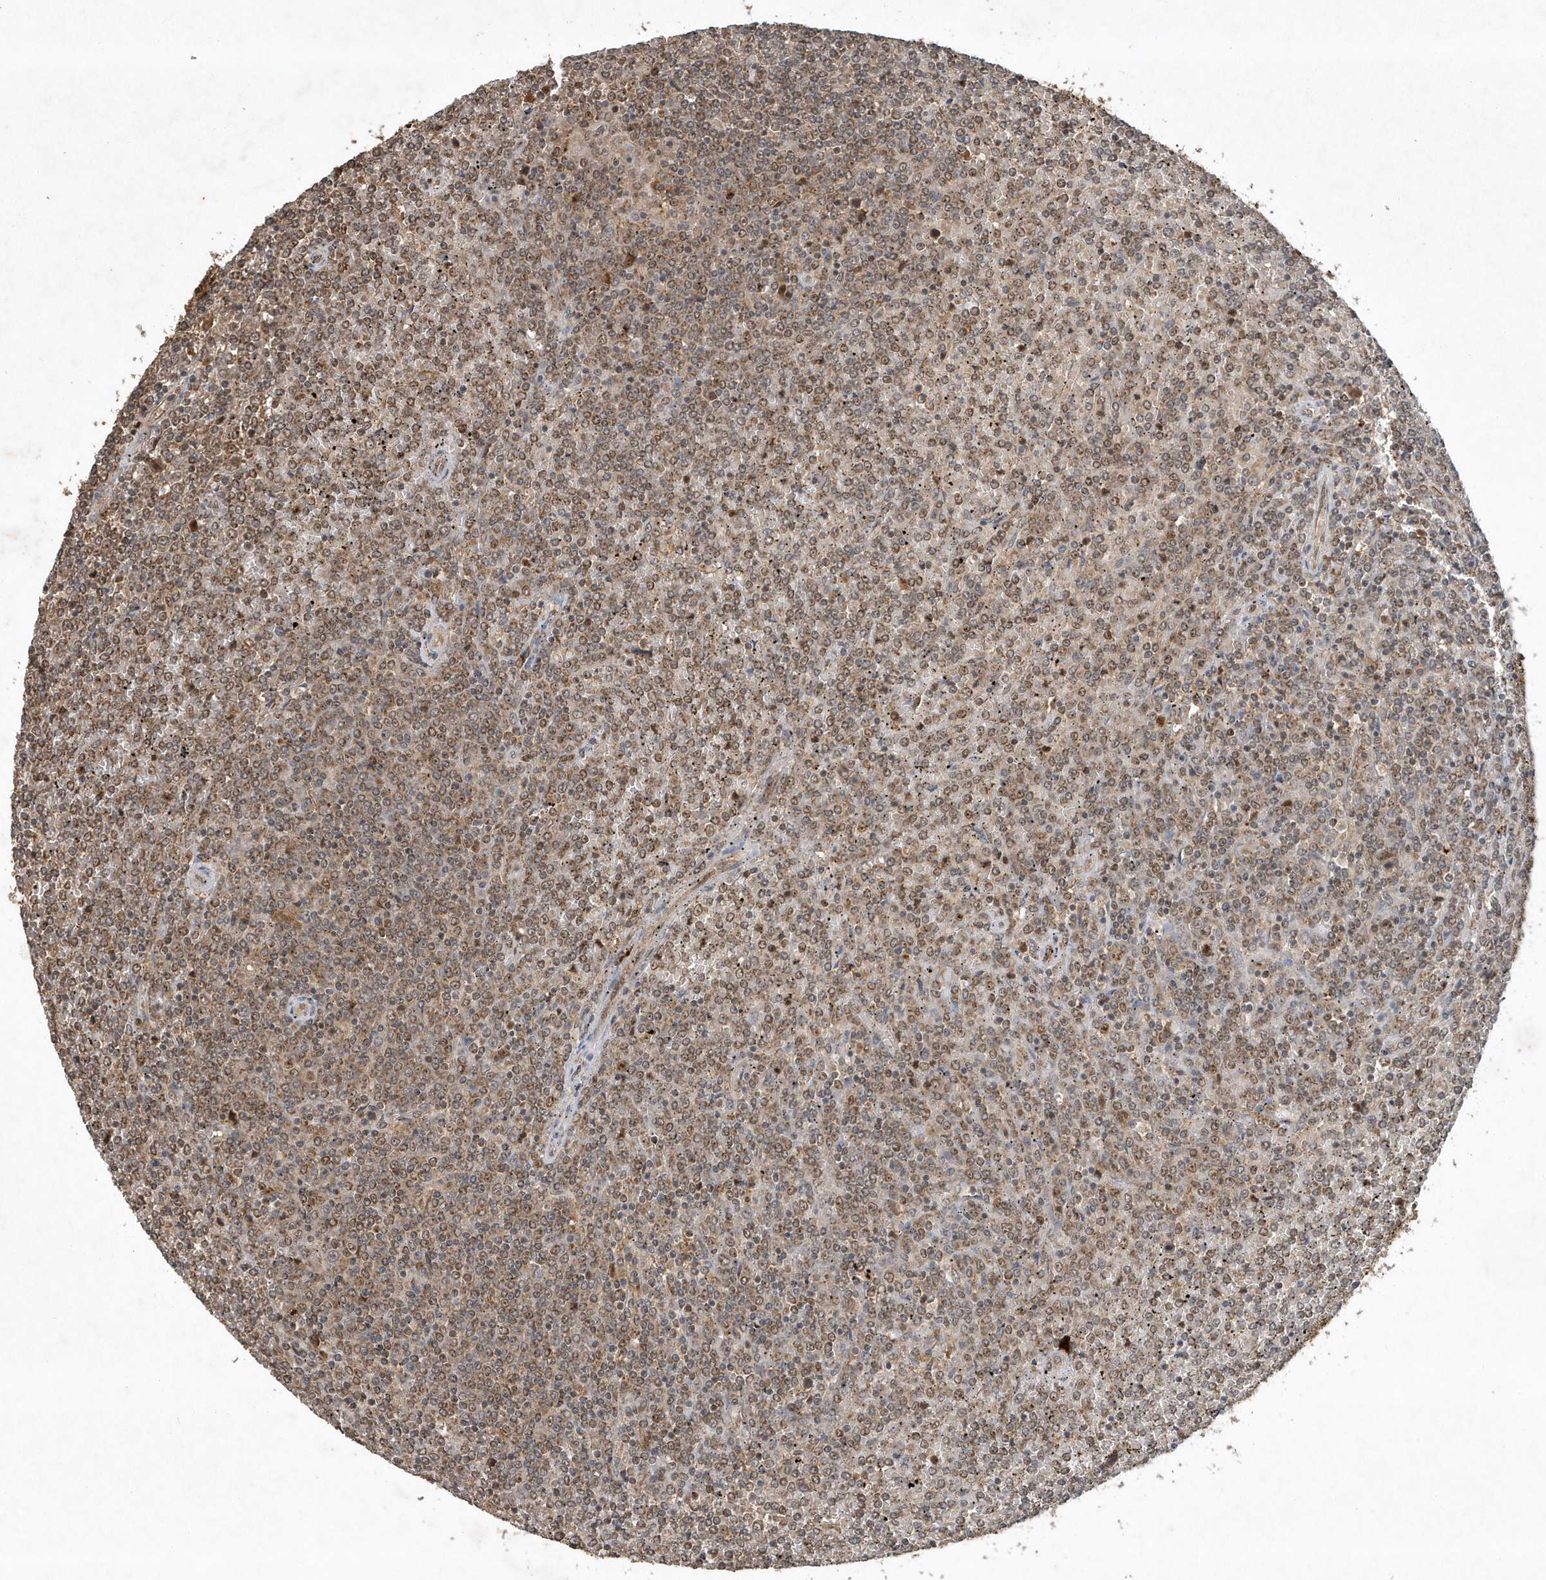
{"staining": {"intensity": "moderate", "quantity": ">75%", "location": "cytoplasmic/membranous,nuclear"}, "tissue": "lymphoma", "cell_type": "Tumor cells", "image_type": "cancer", "snomed": [{"axis": "morphology", "description": "Malignant lymphoma, non-Hodgkin's type, Low grade"}, {"axis": "topography", "description": "Spleen"}], "caption": "Moderate cytoplasmic/membranous and nuclear expression is identified in approximately >75% of tumor cells in lymphoma. (DAB (3,3'-diaminobenzidine) IHC, brown staining for protein, blue staining for nuclei).", "gene": "ABCB9", "patient": {"sex": "female", "age": 19}}